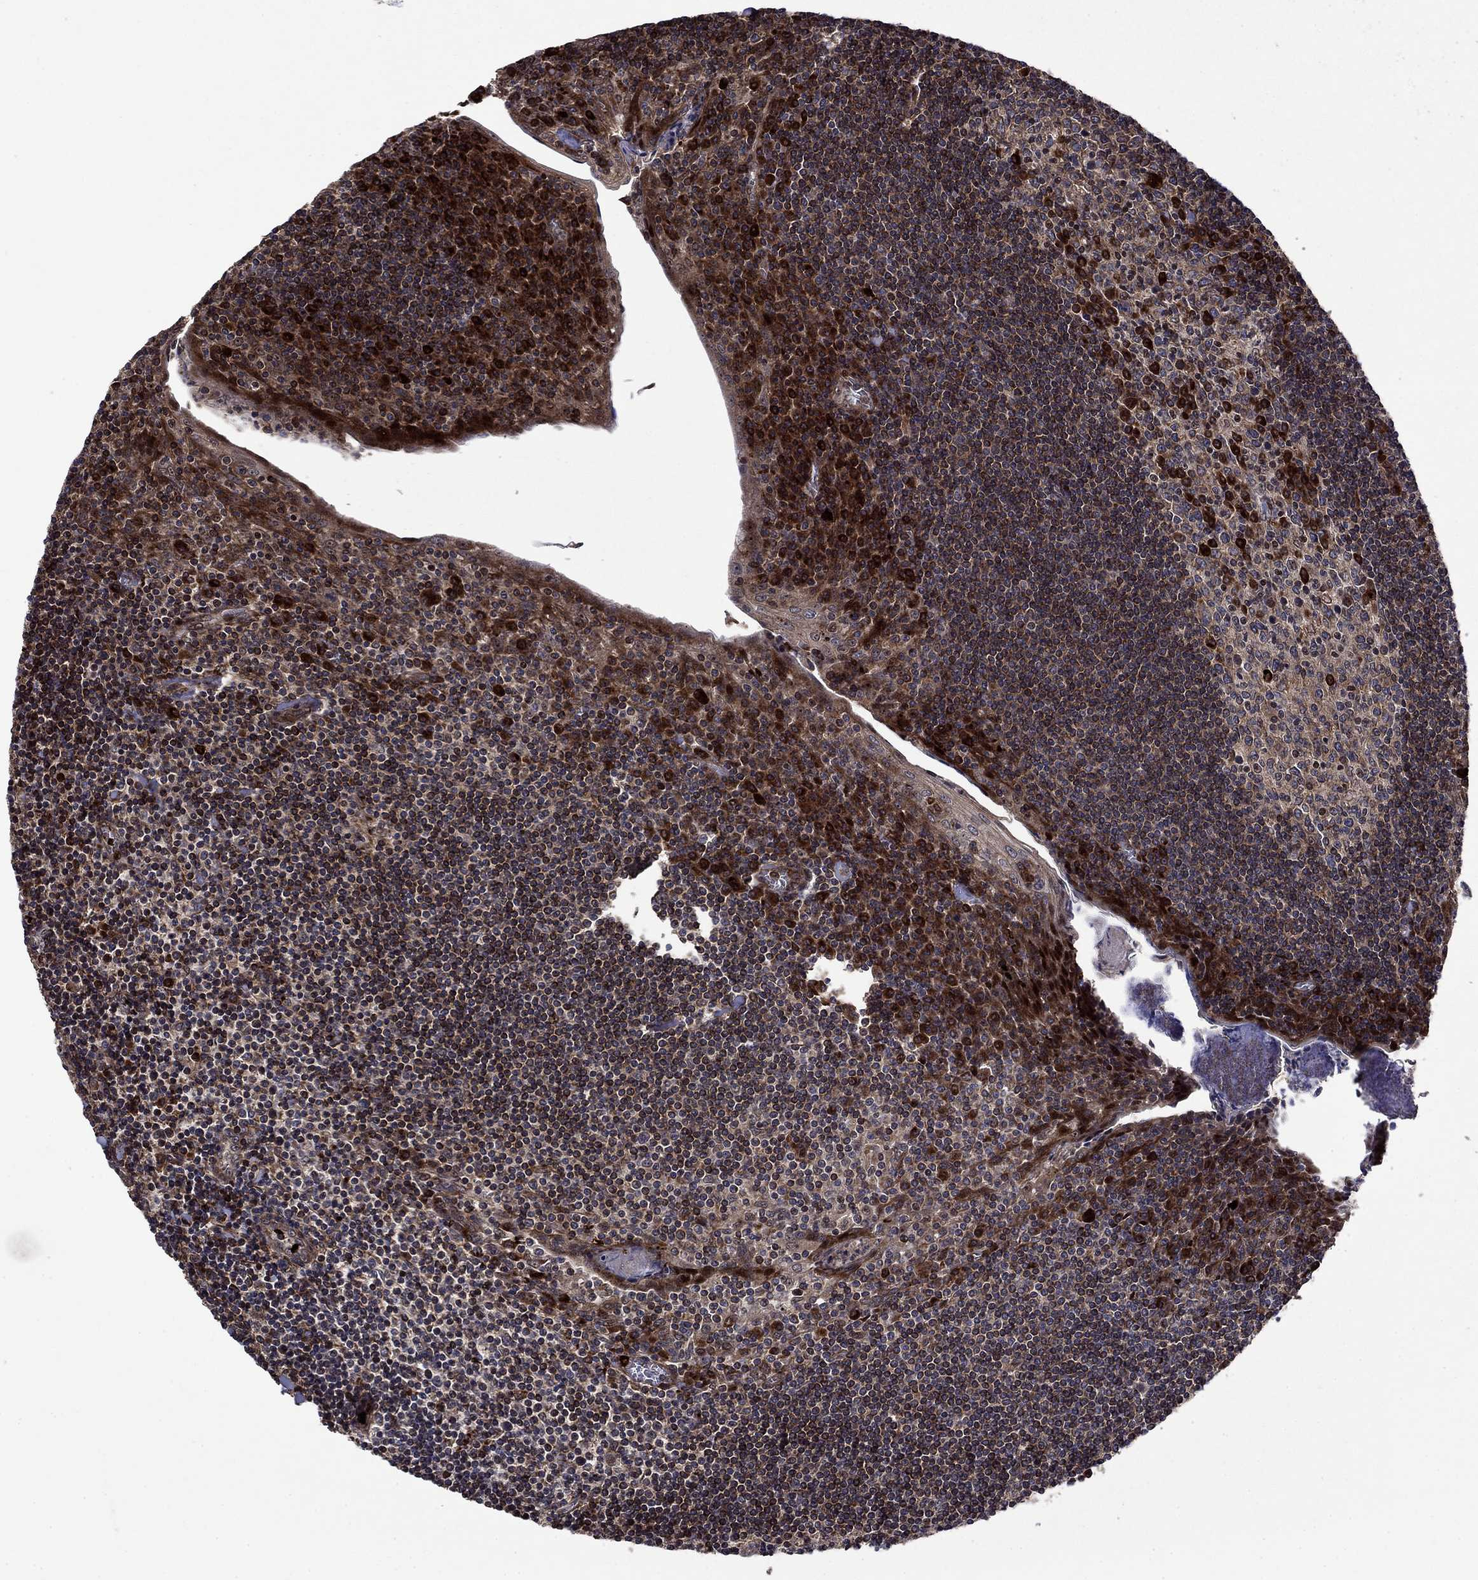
{"staining": {"intensity": "strong", "quantity": "<25%", "location": "cytoplasmic/membranous"}, "tissue": "tonsil", "cell_type": "Germinal center cells", "image_type": "normal", "snomed": [{"axis": "morphology", "description": "Normal tissue, NOS"}, {"axis": "topography", "description": "Tonsil"}], "caption": "Strong cytoplasmic/membranous expression is seen in about <25% of germinal center cells in unremarkable tonsil.", "gene": "AGTPBP1", "patient": {"sex": "female", "age": 12}}